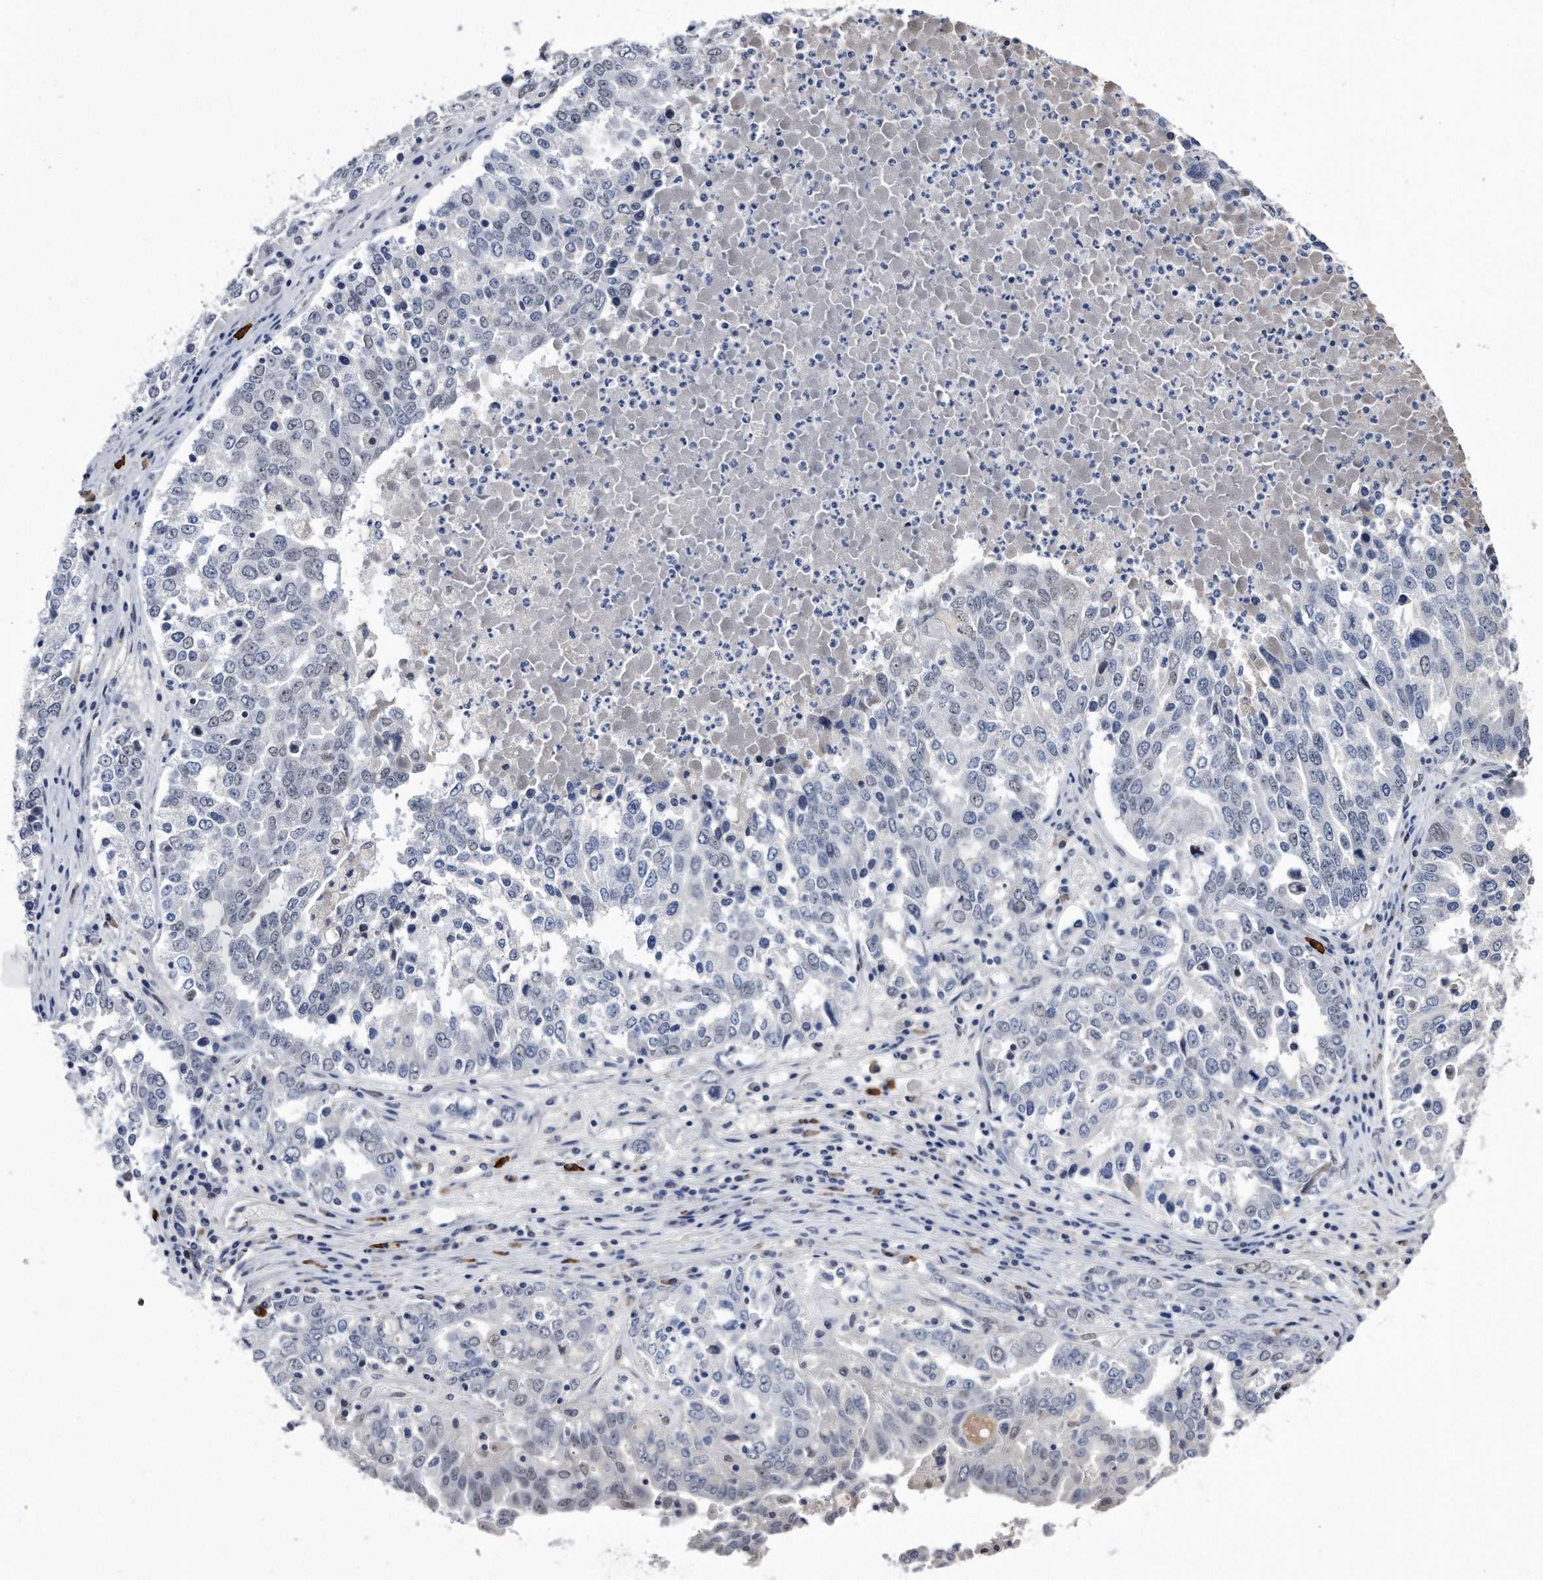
{"staining": {"intensity": "negative", "quantity": "none", "location": "none"}, "tissue": "ovarian cancer", "cell_type": "Tumor cells", "image_type": "cancer", "snomed": [{"axis": "morphology", "description": "Carcinoma, endometroid"}, {"axis": "topography", "description": "Ovary"}], "caption": "Immunohistochemical staining of human endometroid carcinoma (ovarian) demonstrates no significant positivity in tumor cells. (Brightfield microscopy of DAB (3,3'-diaminobenzidine) immunohistochemistry (IHC) at high magnification).", "gene": "KCTD8", "patient": {"sex": "female", "age": 62}}